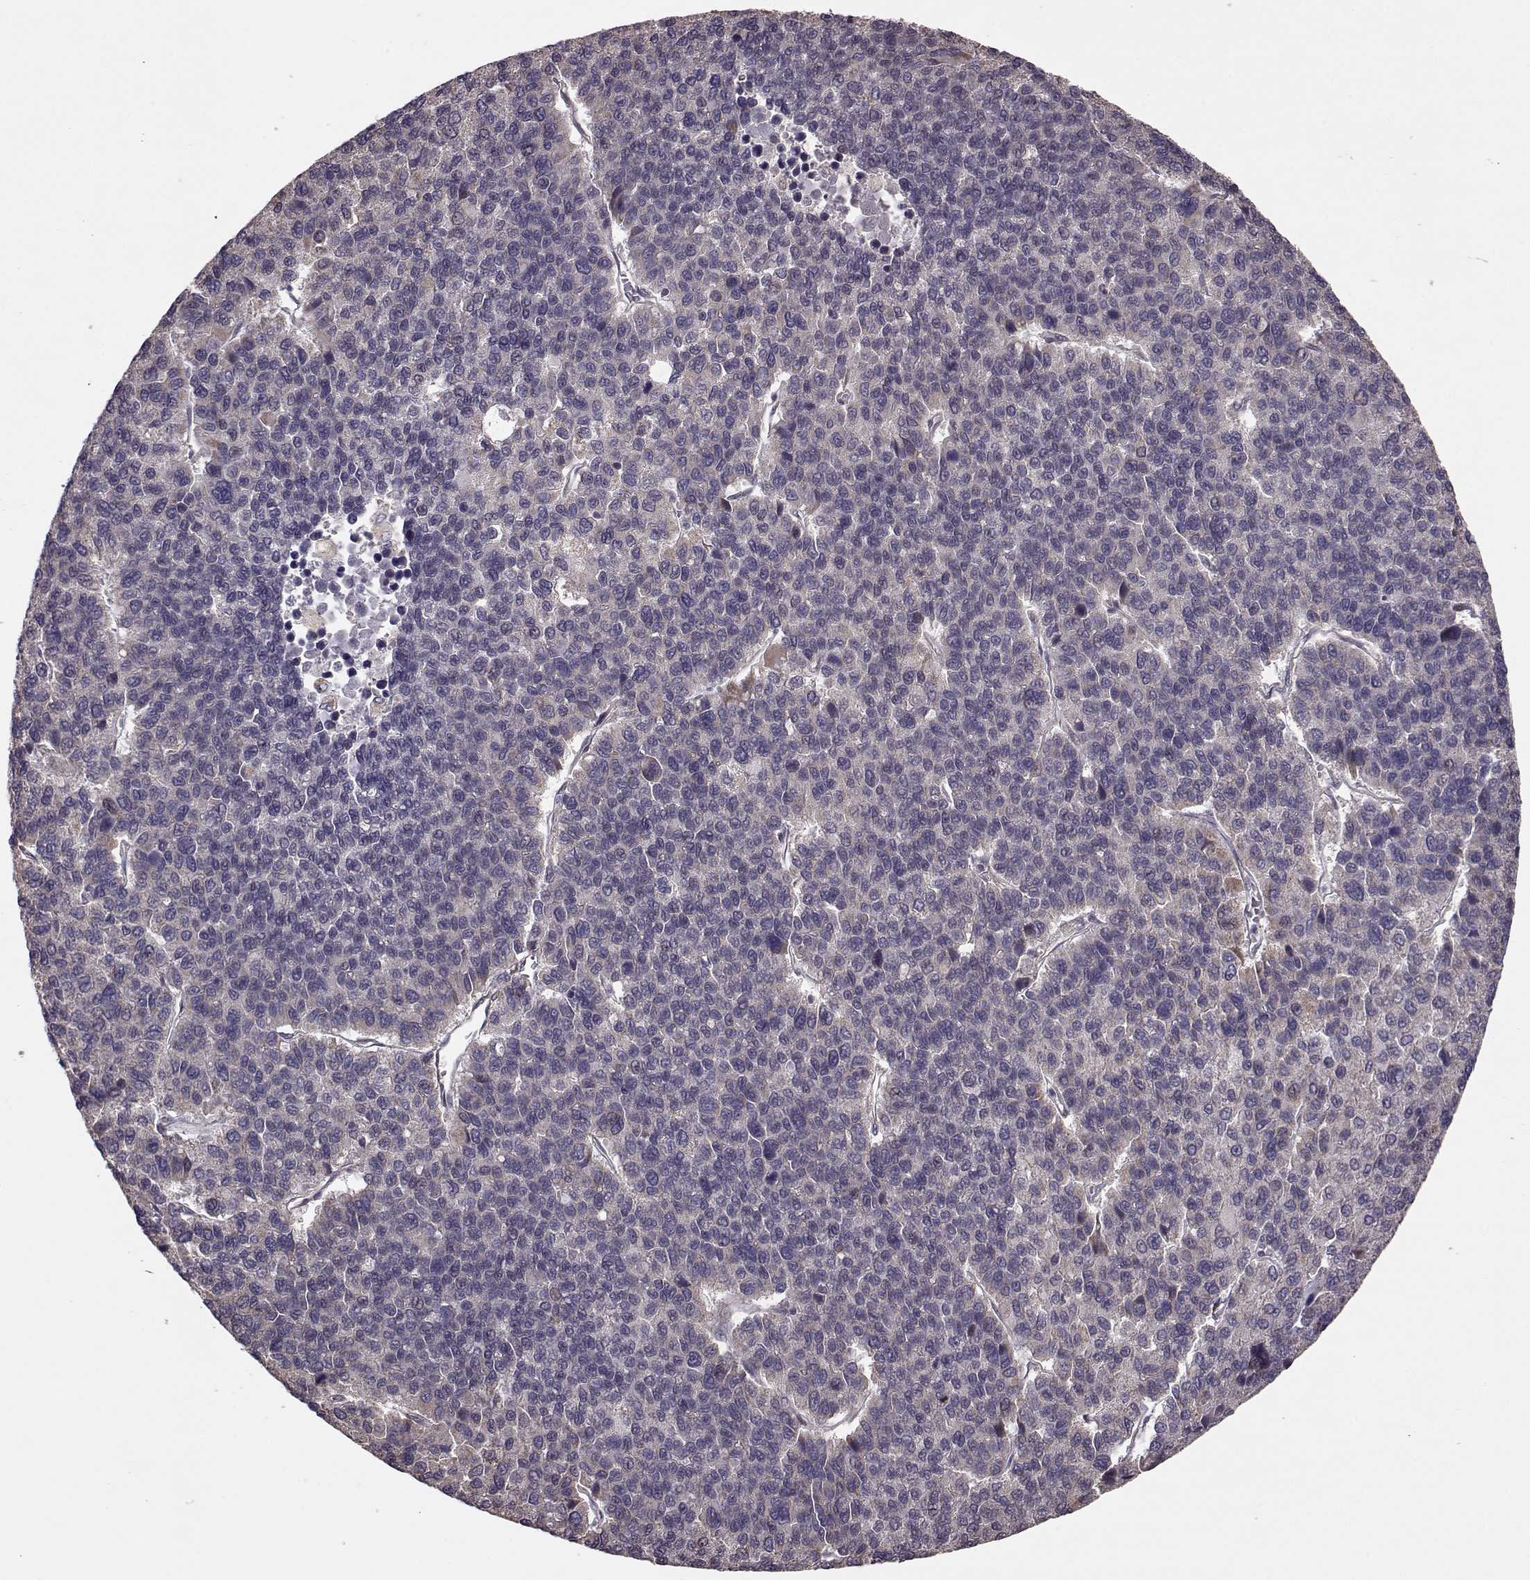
{"staining": {"intensity": "negative", "quantity": "none", "location": "none"}, "tissue": "liver cancer", "cell_type": "Tumor cells", "image_type": "cancer", "snomed": [{"axis": "morphology", "description": "Carcinoma, Hepatocellular, NOS"}, {"axis": "topography", "description": "Liver"}], "caption": "Liver hepatocellular carcinoma stained for a protein using immunohistochemistry (IHC) shows no expression tumor cells.", "gene": "BACH2", "patient": {"sex": "female", "age": 41}}